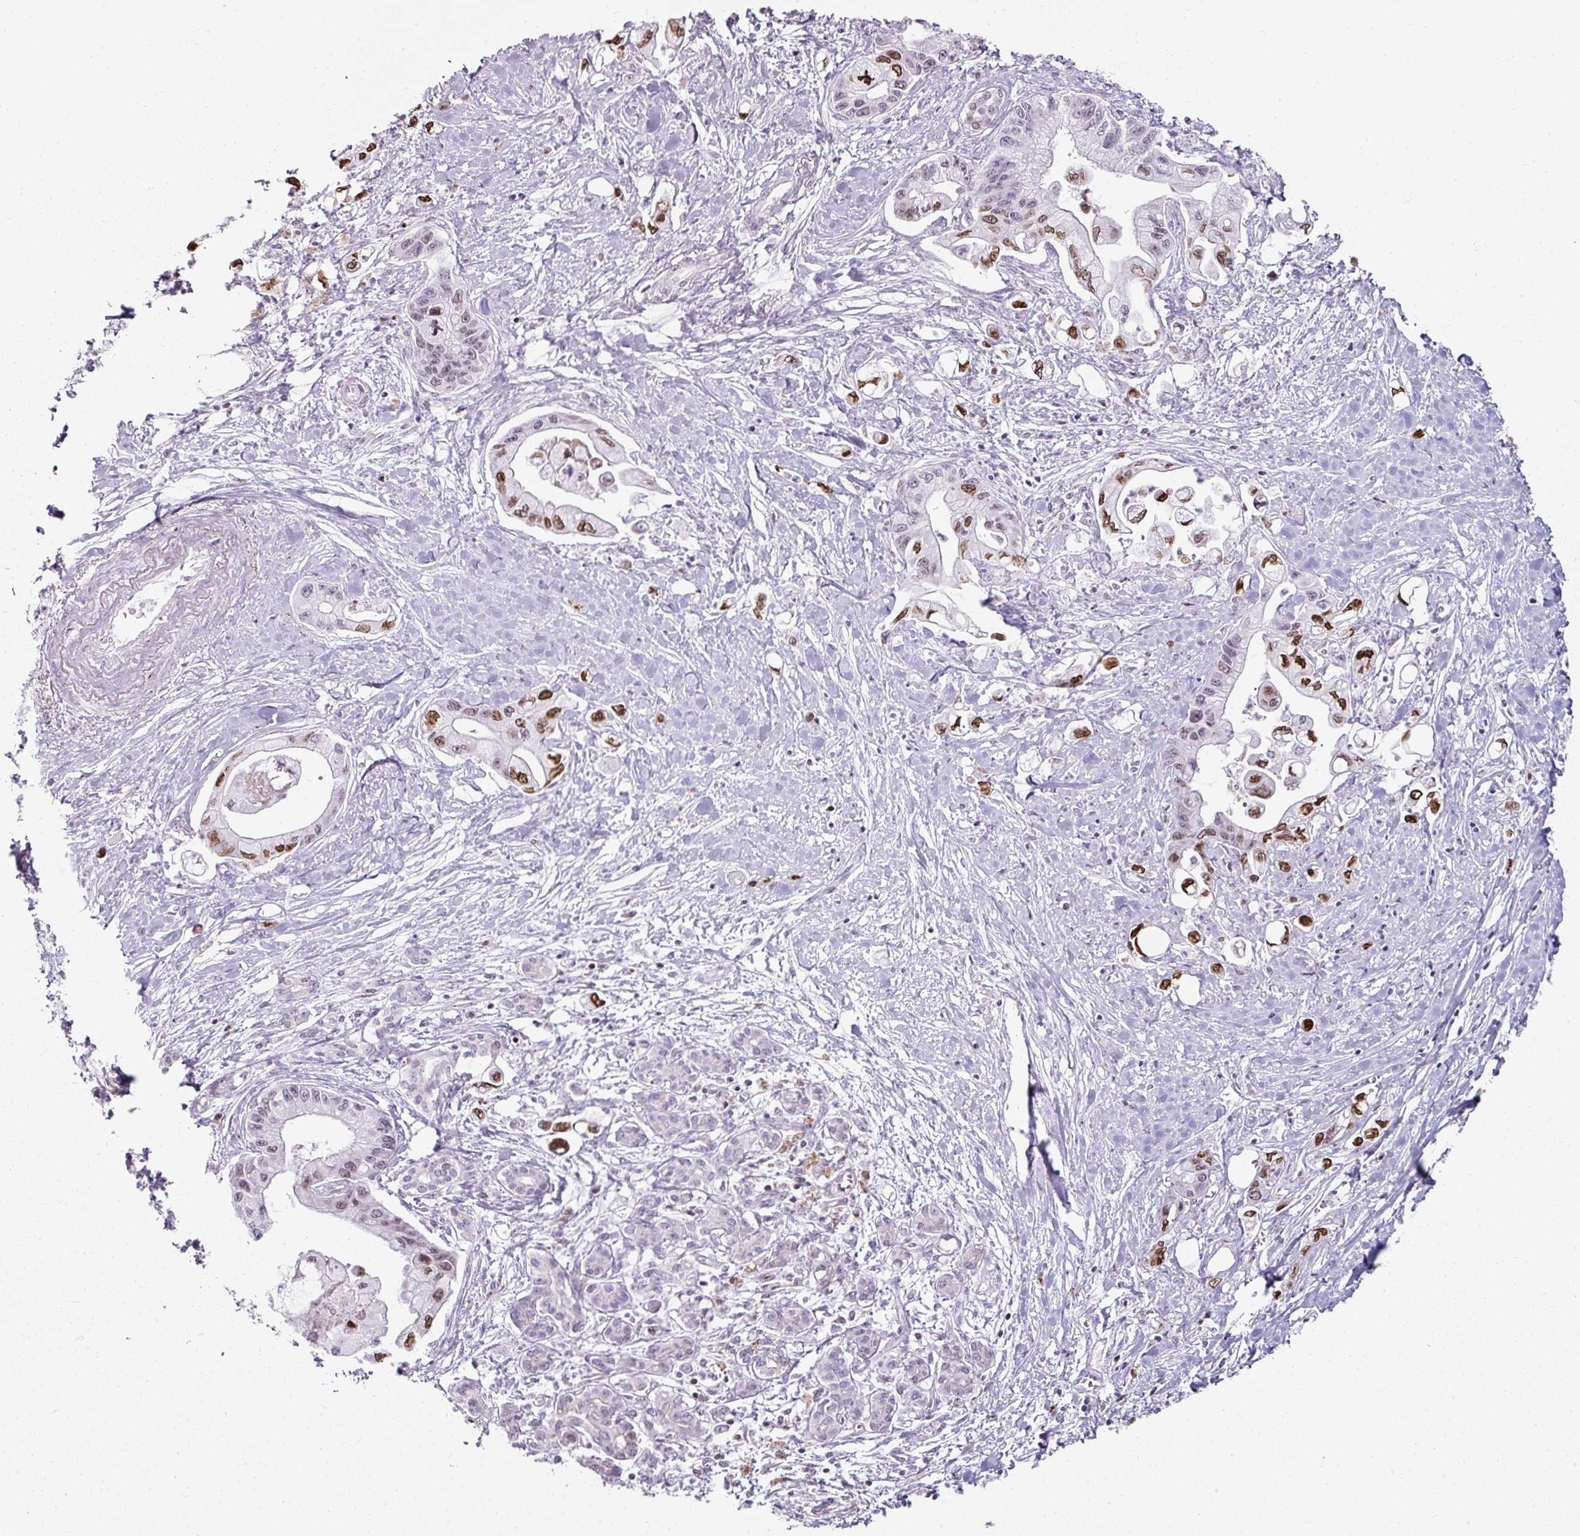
{"staining": {"intensity": "strong", "quantity": "25%-75%", "location": "nuclear"}, "tissue": "pancreatic cancer", "cell_type": "Tumor cells", "image_type": "cancer", "snomed": [{"axis": "morphology", "description": "Adenocarcinoma, NOS"}, {"axis": "topography", "description": "Pancreas"}], "caption": "About 25%-75% of tumor cells in human pancreatic adenocarcinoma display strong nuclear protein staining as visualized by brown immunohistochemical staining.", "gene": "SYT8", "patient": {"sex": "male", "age": 61}}